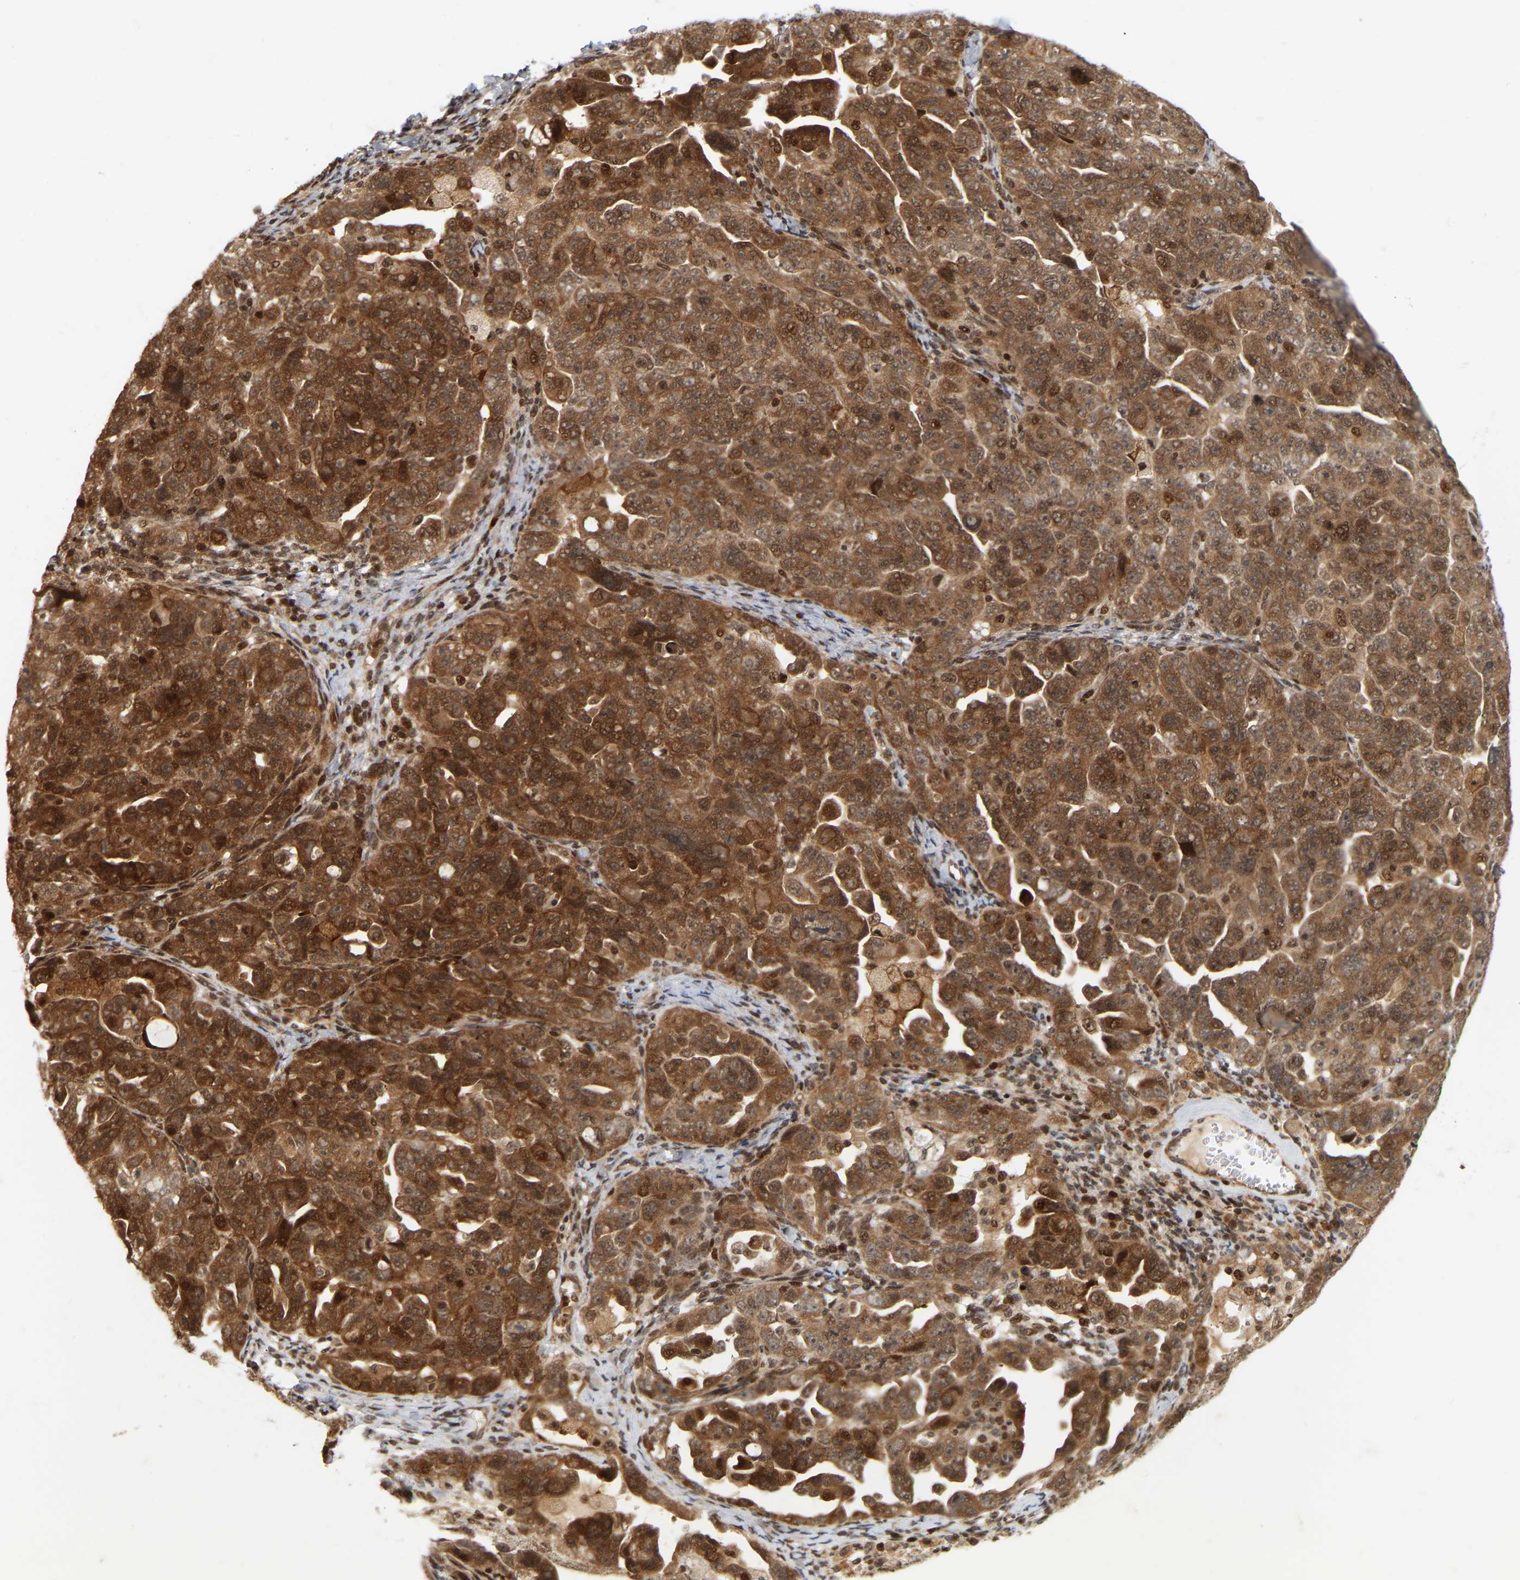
{"staining": {"intensity": "moderate", "quantity": ">75%", "location": "cytoplasmic/membranous,nuclear"}, "tissue": "ovarian cancer", "cell_type": "Tumor cells", "image_type": "cancer", "snomed": [{"axis": "morphology", "description": "Cystadenocarcinoma, serous, NOS"}, {"axis": "topography", "description": "Ovary"}], "caption": "High-magnification brightfield microscopy of ovarian cancer stained with DAB (brown) and counterstained with hematoxylin (blue). tumor cells exhibit moderate cytoplasmic/membranous and nuclear positivity is present in about>75% of cells. The staining was performed using DAB (3,3'-diaminobenzidine) to visualize the protein expression in brown, while the nuclei were stained in blue with hematoxylin (Magnification: 20x).", "gene": "NFE2L2", "patient": {"sex": "female", "age": 66}}